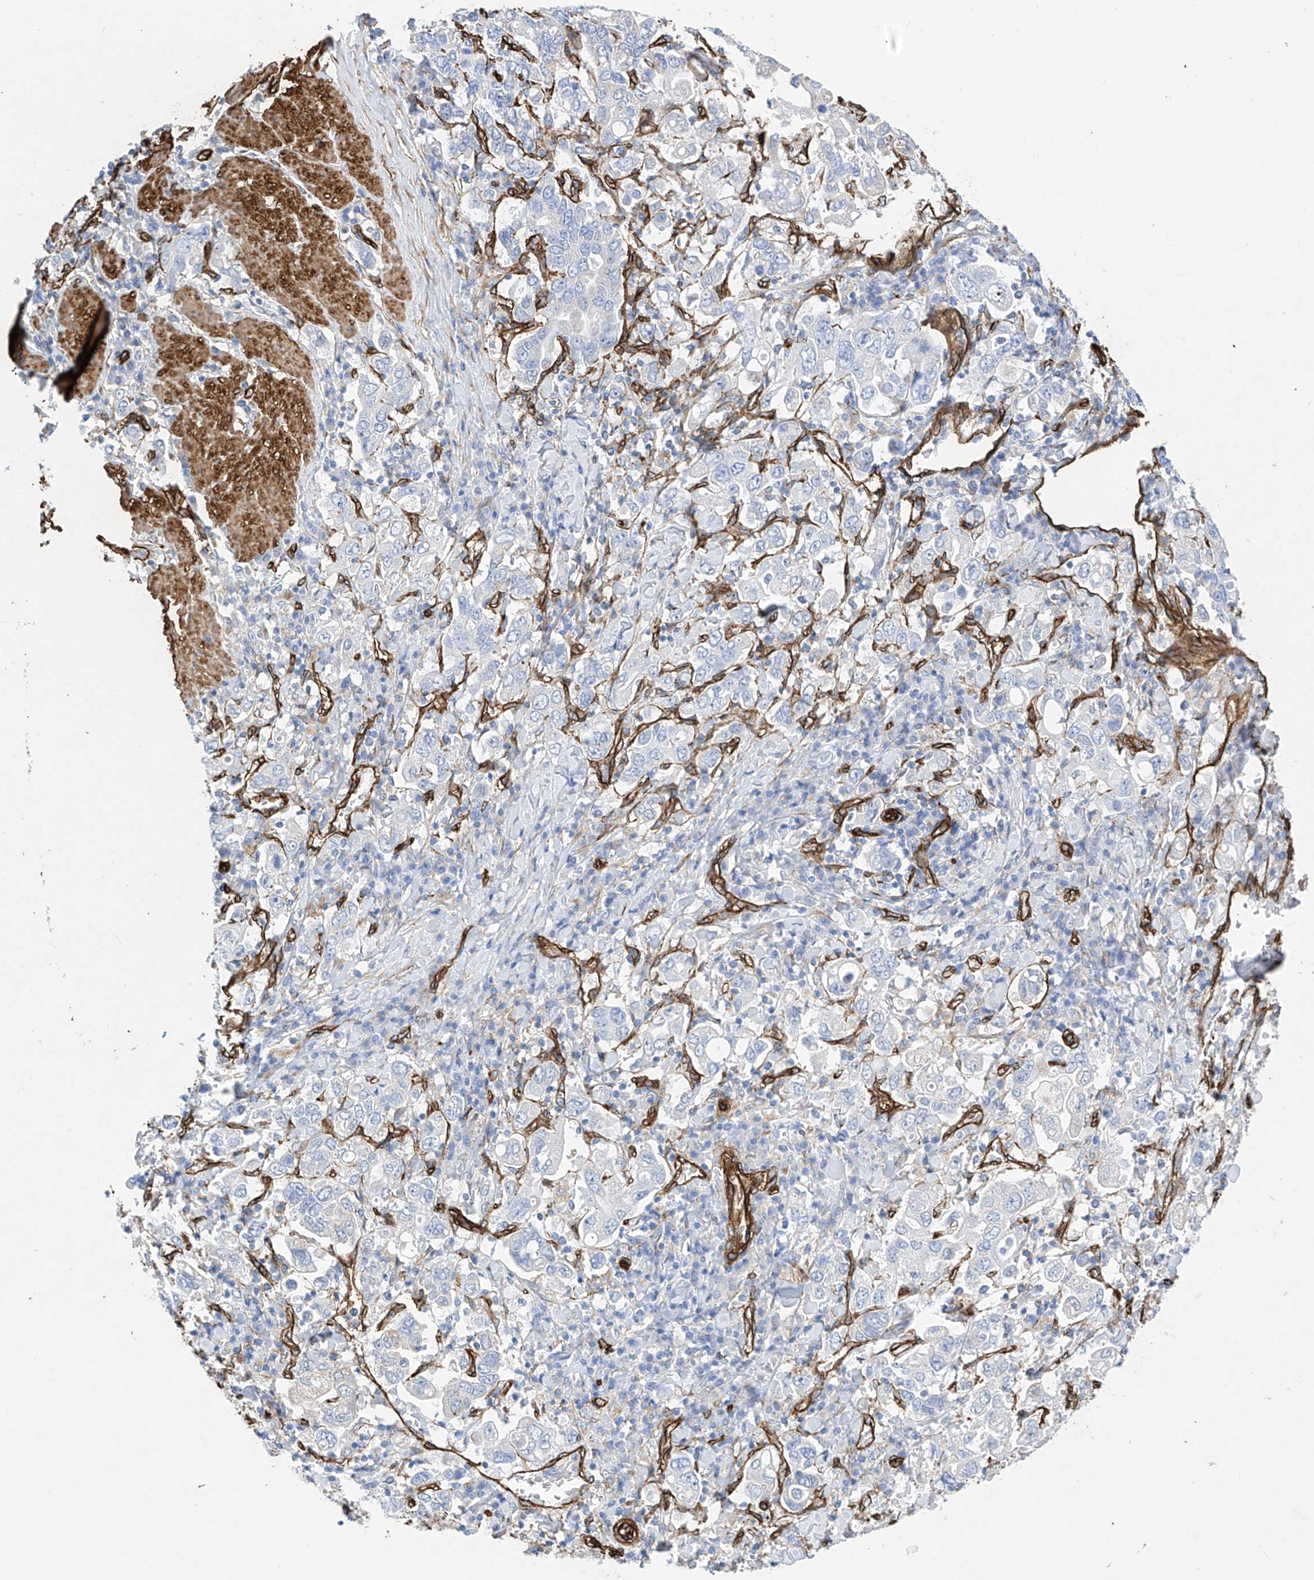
{"staining": {"intensity": "negative", "quantity": "none", "location": "none"}, "tissue": "stomach cancer", "cell_type": "Tumor cells", "image_type": "cancer", "snomed": [{"axis": "morphology", "description": "Adenocarcinoma, NOS"}, {"axis": "topography", "description": "Stomach, upper"}], "caption": "This photomicrograph is of stomach adenocarcinoma stained with immunohistochemistry (IHC) to label a protein in brown with the nuclei are counter-stained blue. There is no positivity in tumor cells.", "gene": "UBTD1", "patient": {"sex": "male", "age": 62}}